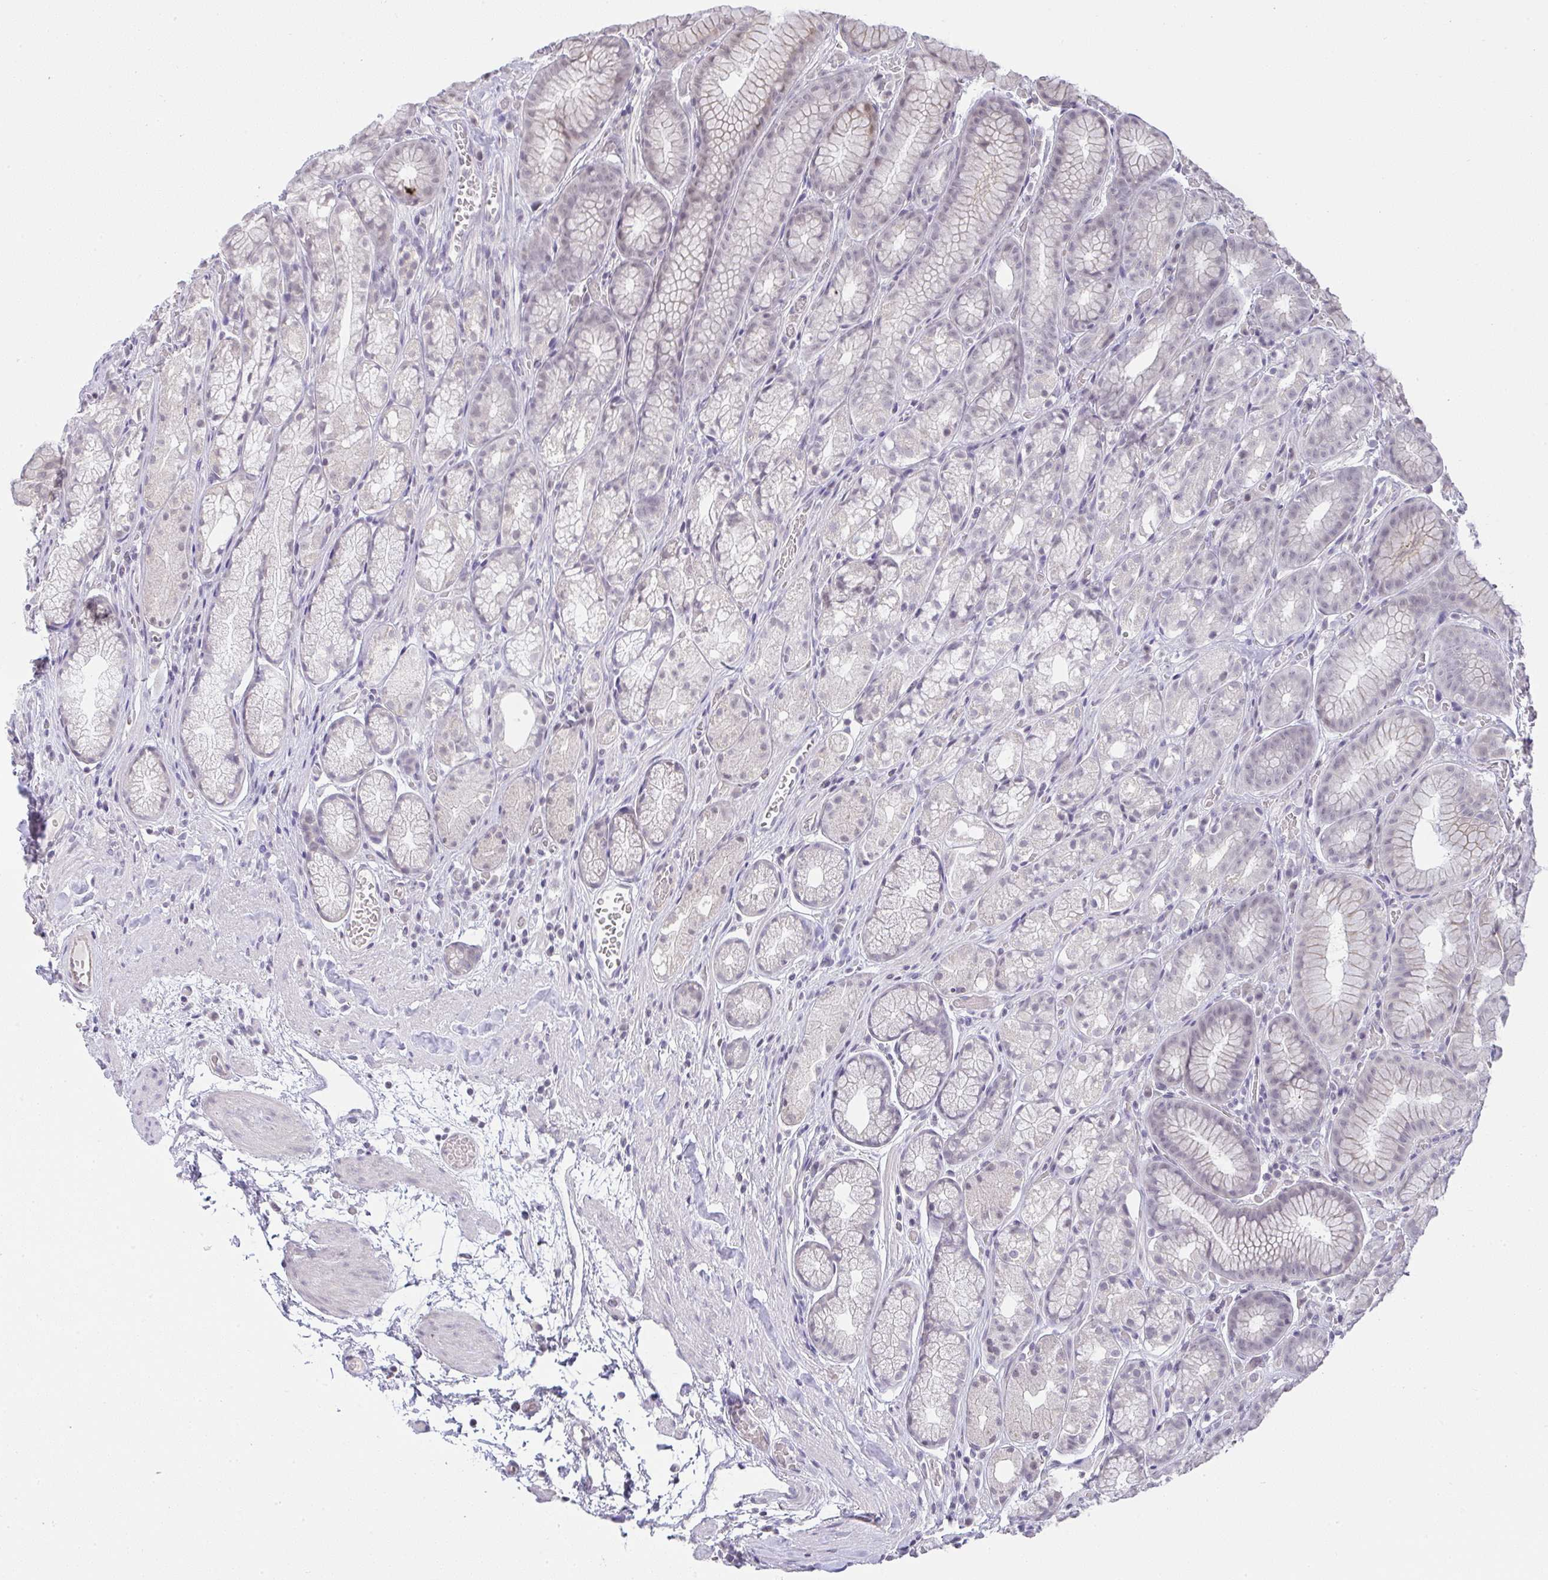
{"staining": {"intensity": "negative", "quantity": "none", "location": "none"}, "tissue": "stomach", "cell_type": "Glandular cells", "image_type": "normal", "snomed": [{"axis": "morphology", "description": "Normal tissue, NOS"}, {"axis": "topography", "description": "Smooth muscle"}, {"axis": "topography", "description": "Stomach"}], "caption": "Image shows no protein staining in glandular cells of benign stomach. (Immunohistochemistry, brightfield microscopy, high magnification).", "gene": "CACNA1S", "patient": {"sex": "male", "age": 70}}